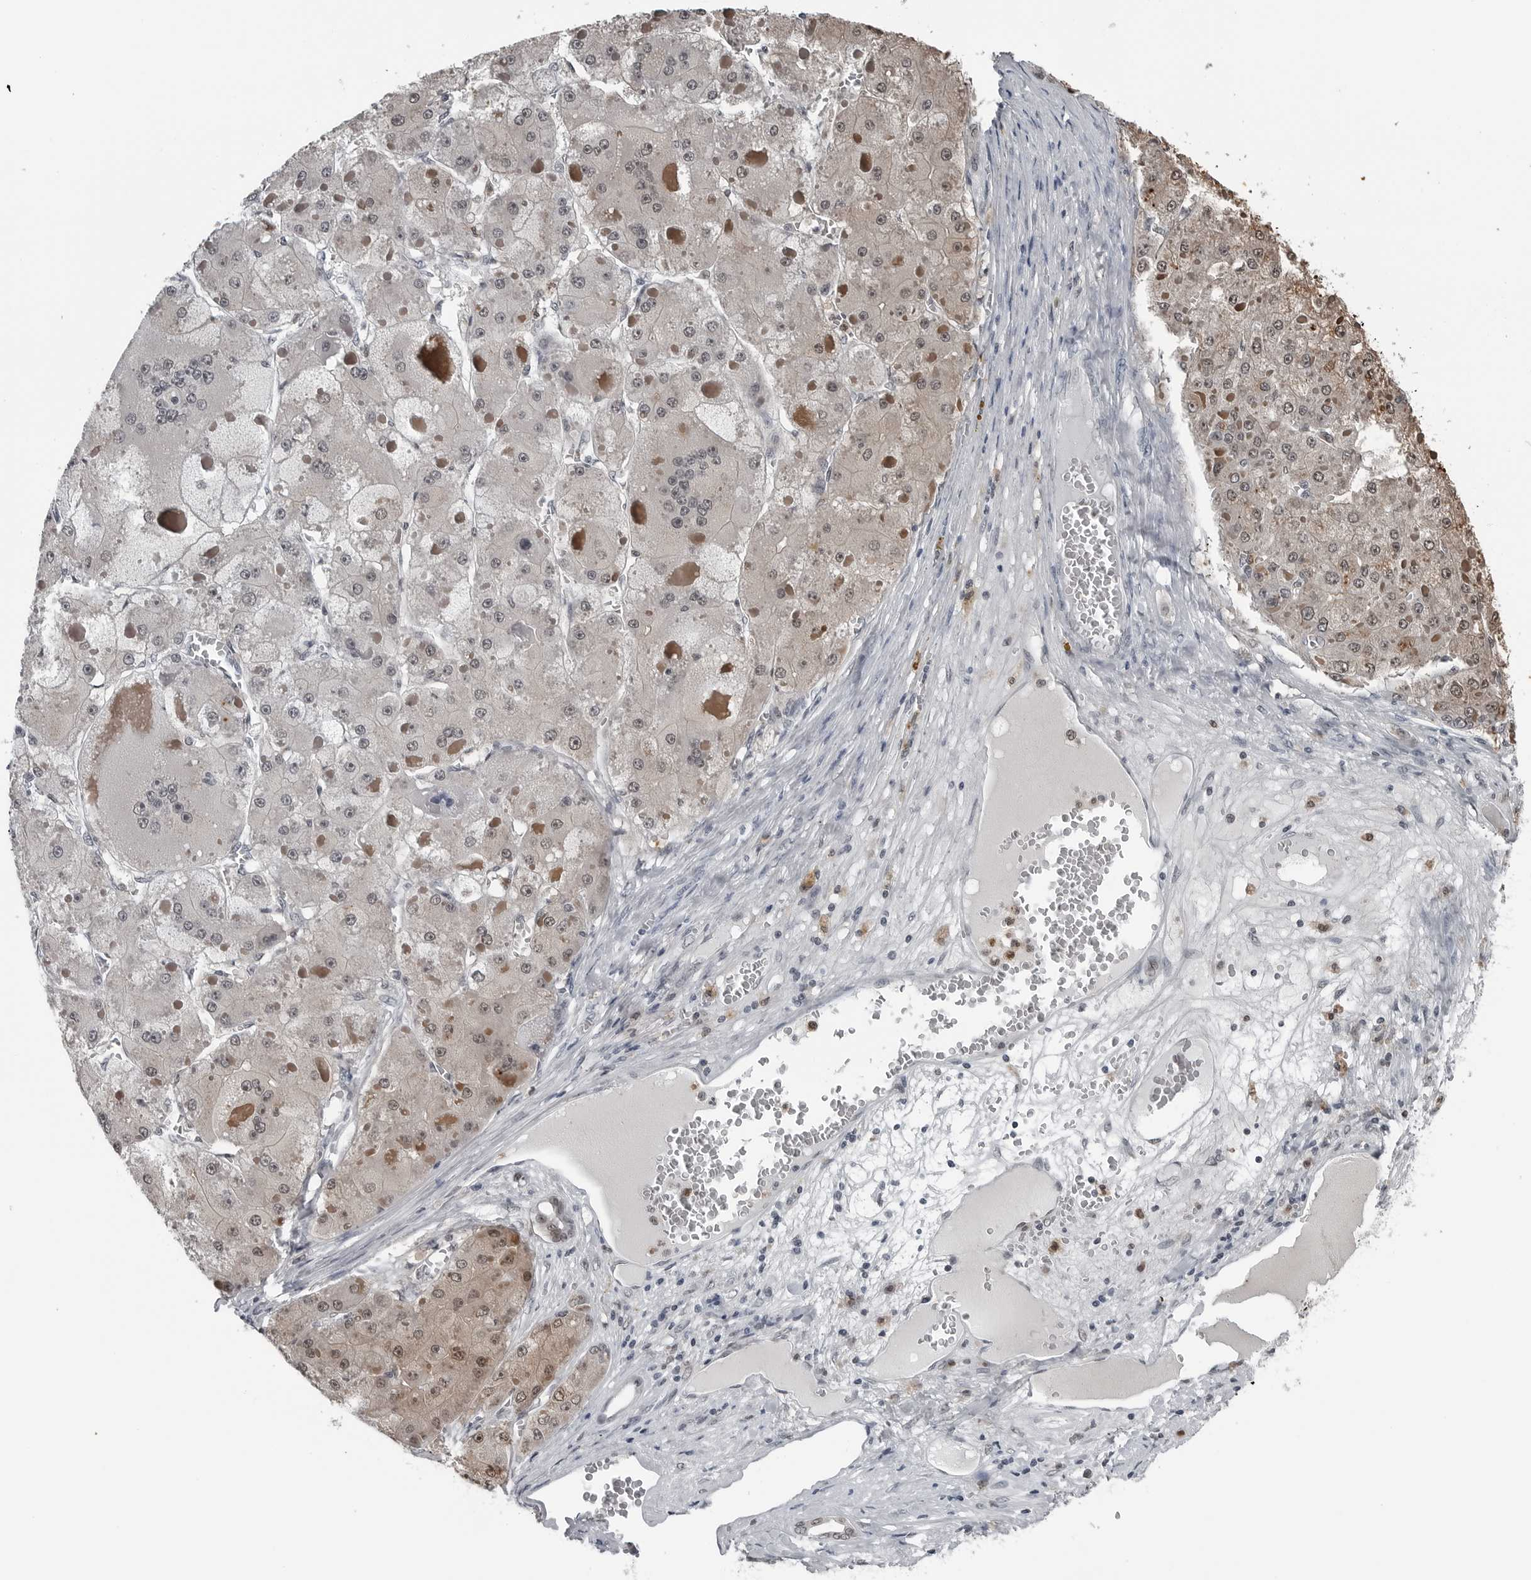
{"staining": {"intensity": "weak", "quantity": "25%-75%", "location": "cytoplasmic/membranous,nuclear"}, "tissue": "liver cancer", "cell_type": "Tumor cells", "image_type": "cancer", "snomed": [{"axis": "morphology", "description": "Carcinoma, Hepatocellular, NOS"}, {"axis": "topography", "description": "Liver"}], "caption": "Immunohistochemistry photomicrograph of human liver cancer (hepatocellular carcinoma) stained for a protein (brown), which displays low levels of weak cytoplasmic/membranous and nuclear positivity in about 25%-75% of tumor cells.", "gene": "AKR1A1", "patient": {"sex": "female", "age": 73}}